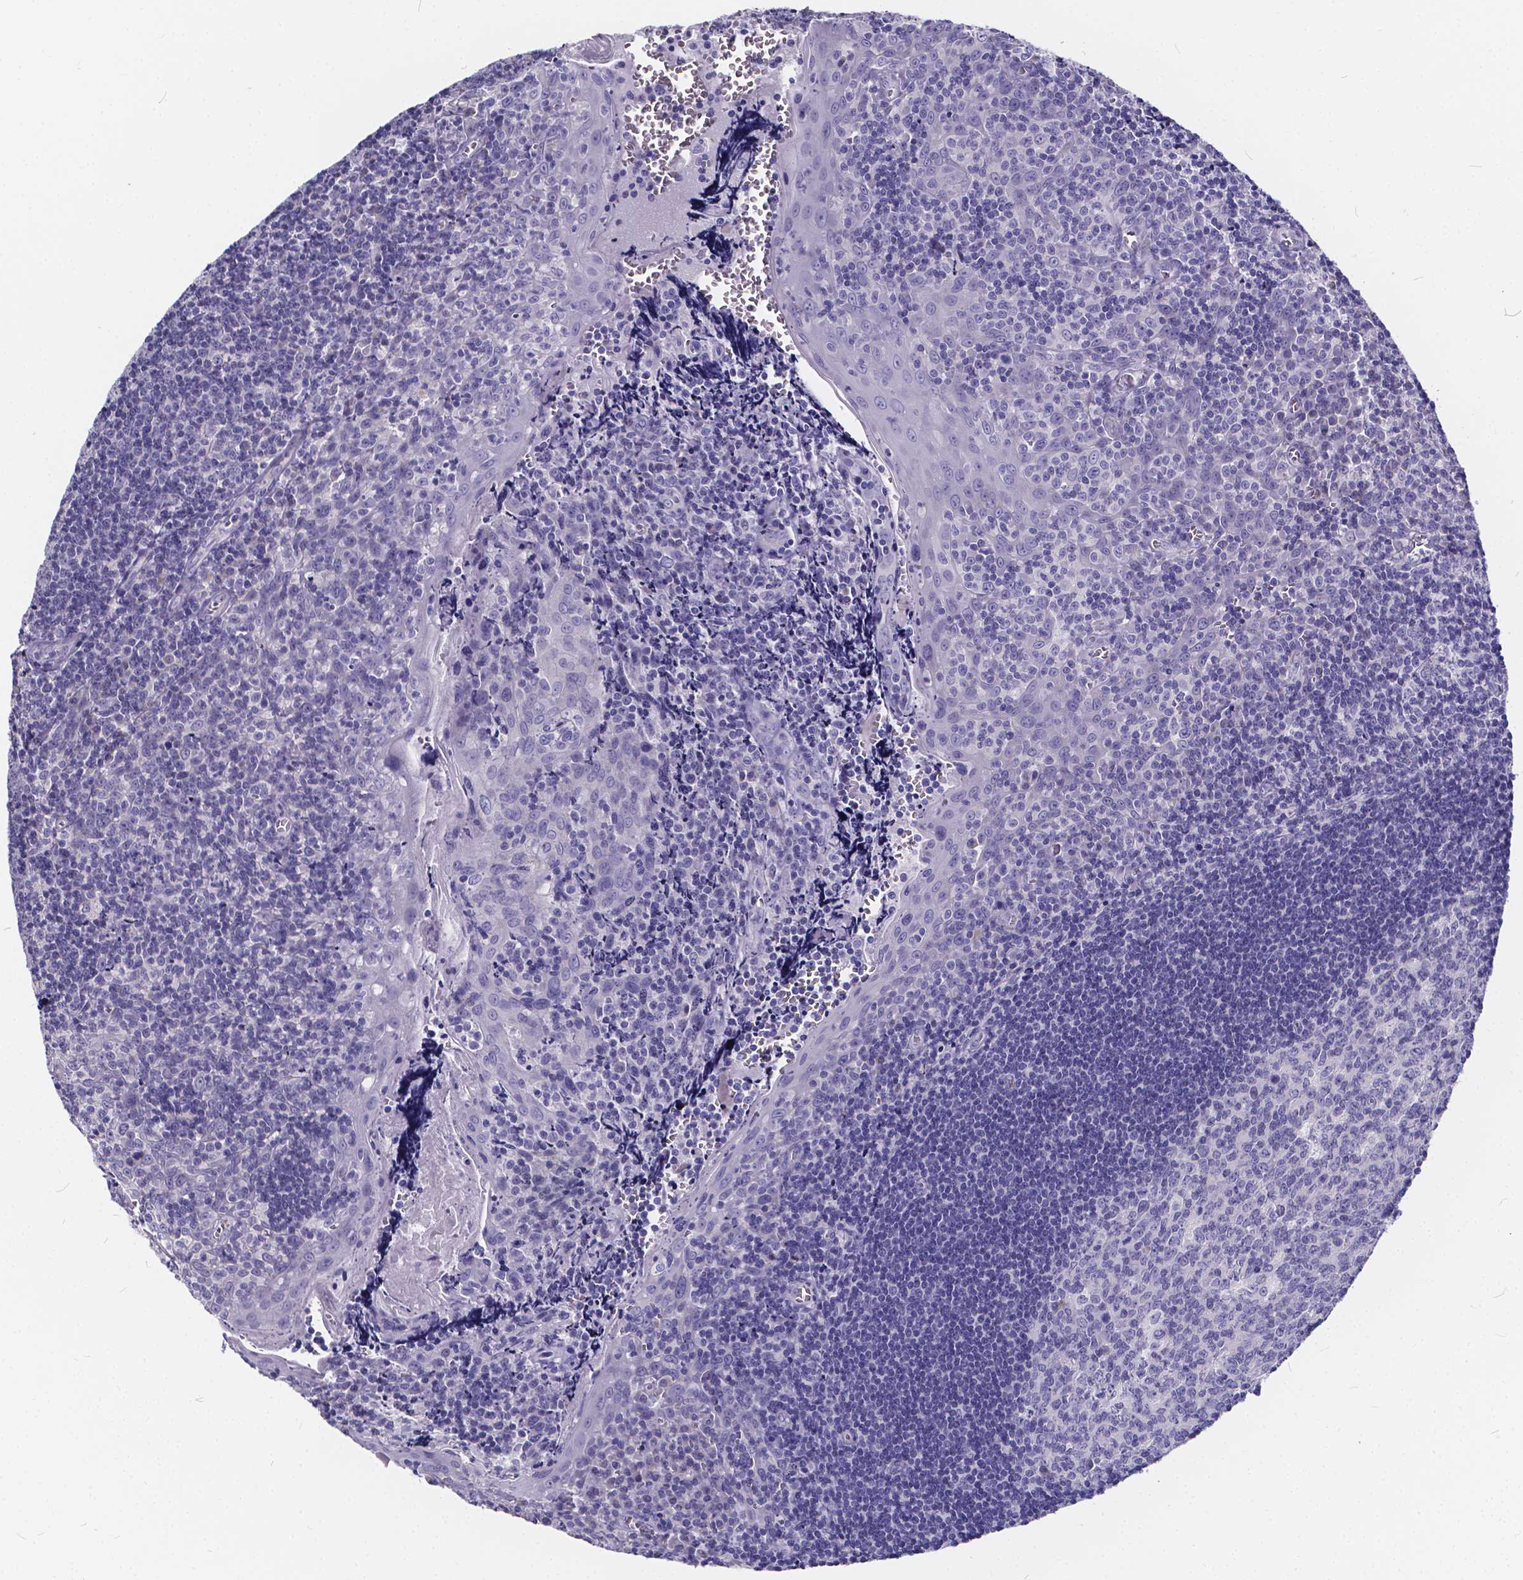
{"staining": {"intensity": "negative", "quantity": "none", "location": "none"}, "tissue": "tonsil", "cell_type": "Germinal center cells", "image_type": "normal", "snomed": [{"axis": "morphology", "description": "Normal tissue, NOS"}, {"axis": "morphology", "description": "Inflammation, NOS"}, {"axis": "topography", "description": "Tonsil"}], "caption": "This is a photomicrograph of IHC staining of unremarkable tonsil, which shows no expression in germinal center cells.", "gene": "SPEF2", "patient": {"sex": "female", "age": 31}}